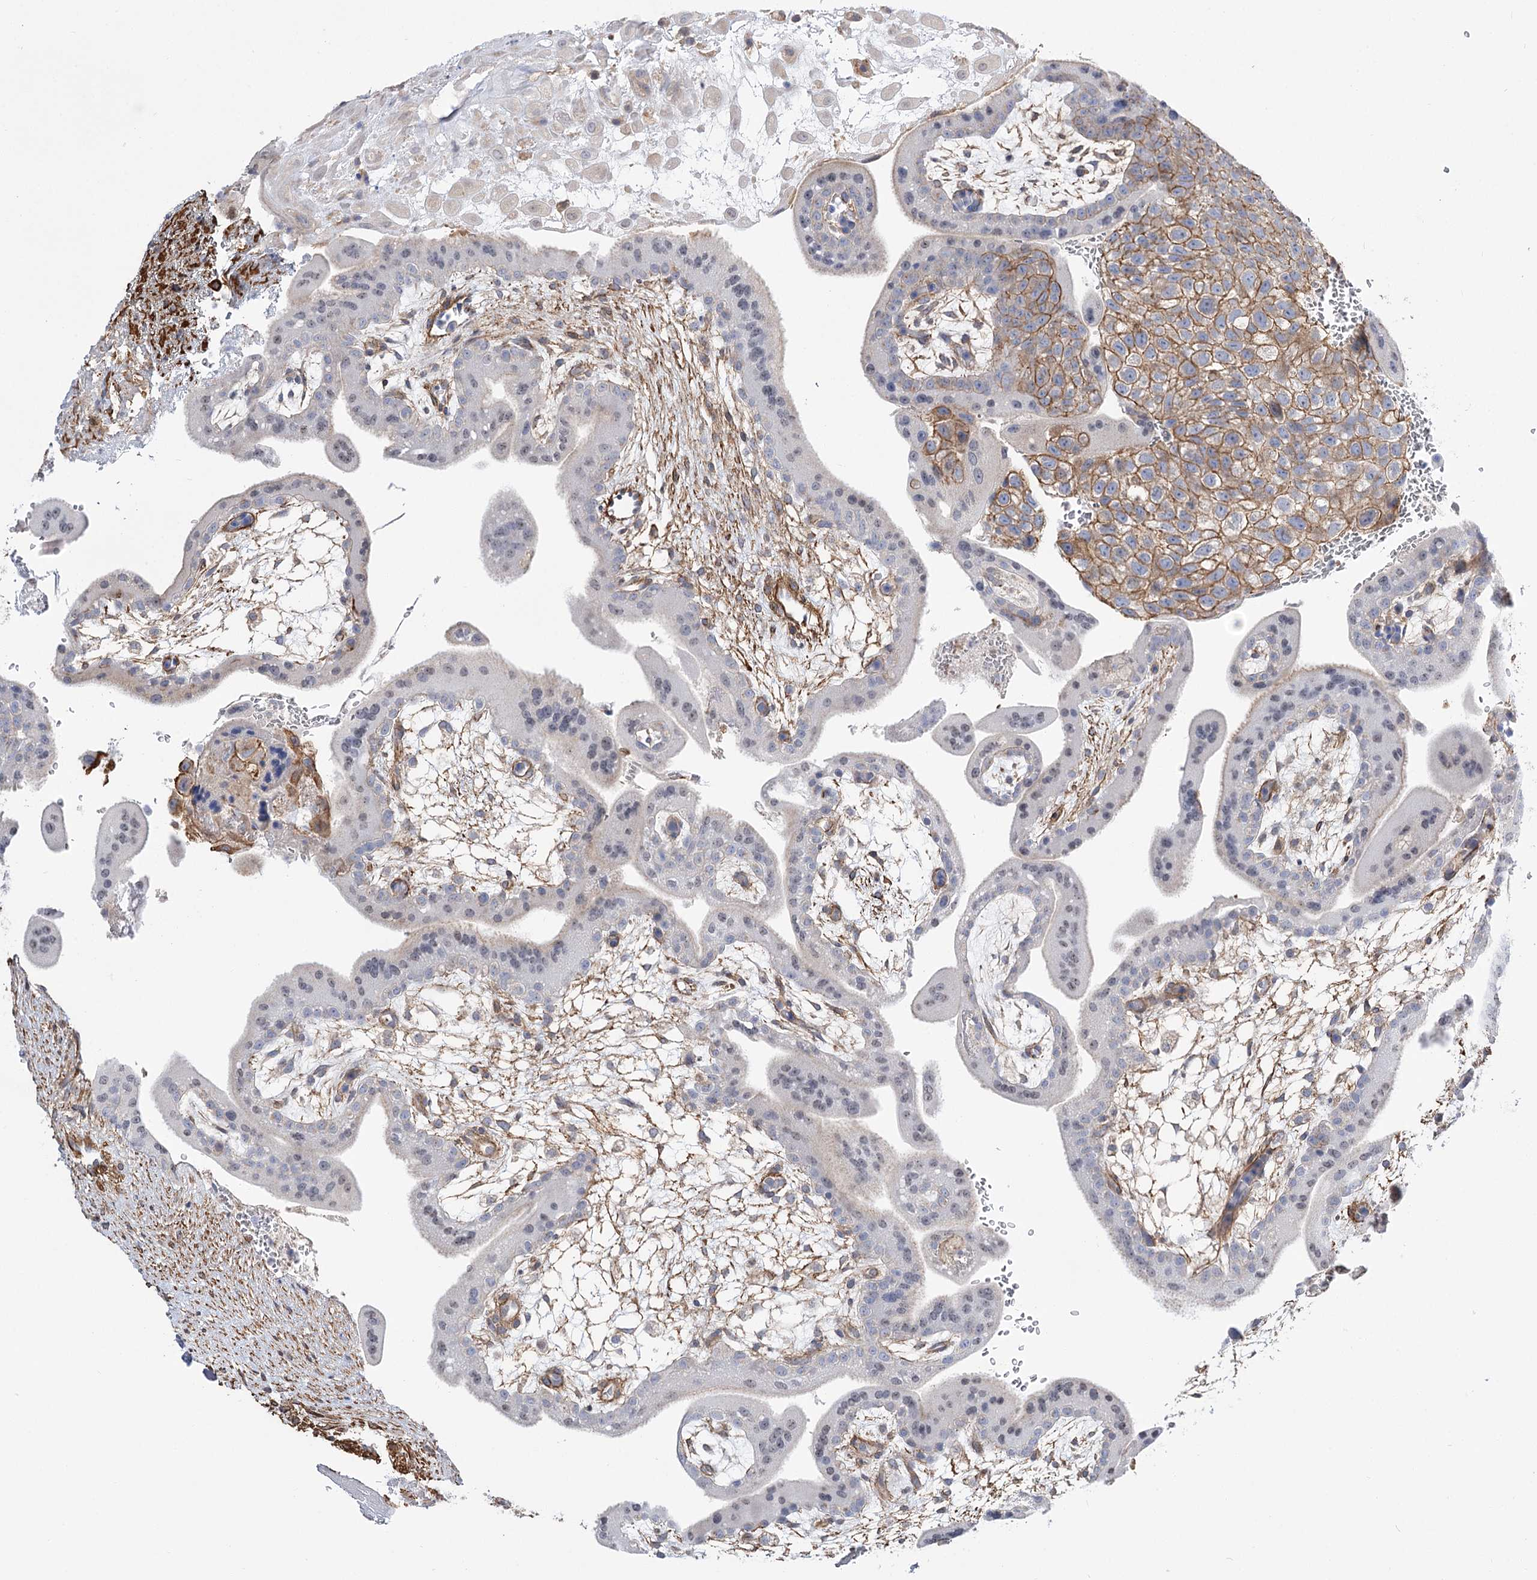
{"staining": {"intensity": "weak", "quantity": "<25%", "location": "cytoplasmic/membranous"}, "tissue": "placenta", "cell_type": "Decidual cells", "image_type": "normal", "snomed": [{"axis": "morphology", "description": "Normal tissue, NOS"}, {"axis": "topography", "description": "Placenta"}], "caption": "DAB immunohistochemical staining of normal placenta demonstrates no significant positivity in decidual cells. (Brightfield microscopy of DAB (3,3'-diaminobenzidine) IHC at high magnification).", "gene": "WASHC3", "patient": {"sex": "female", "age": 35}}